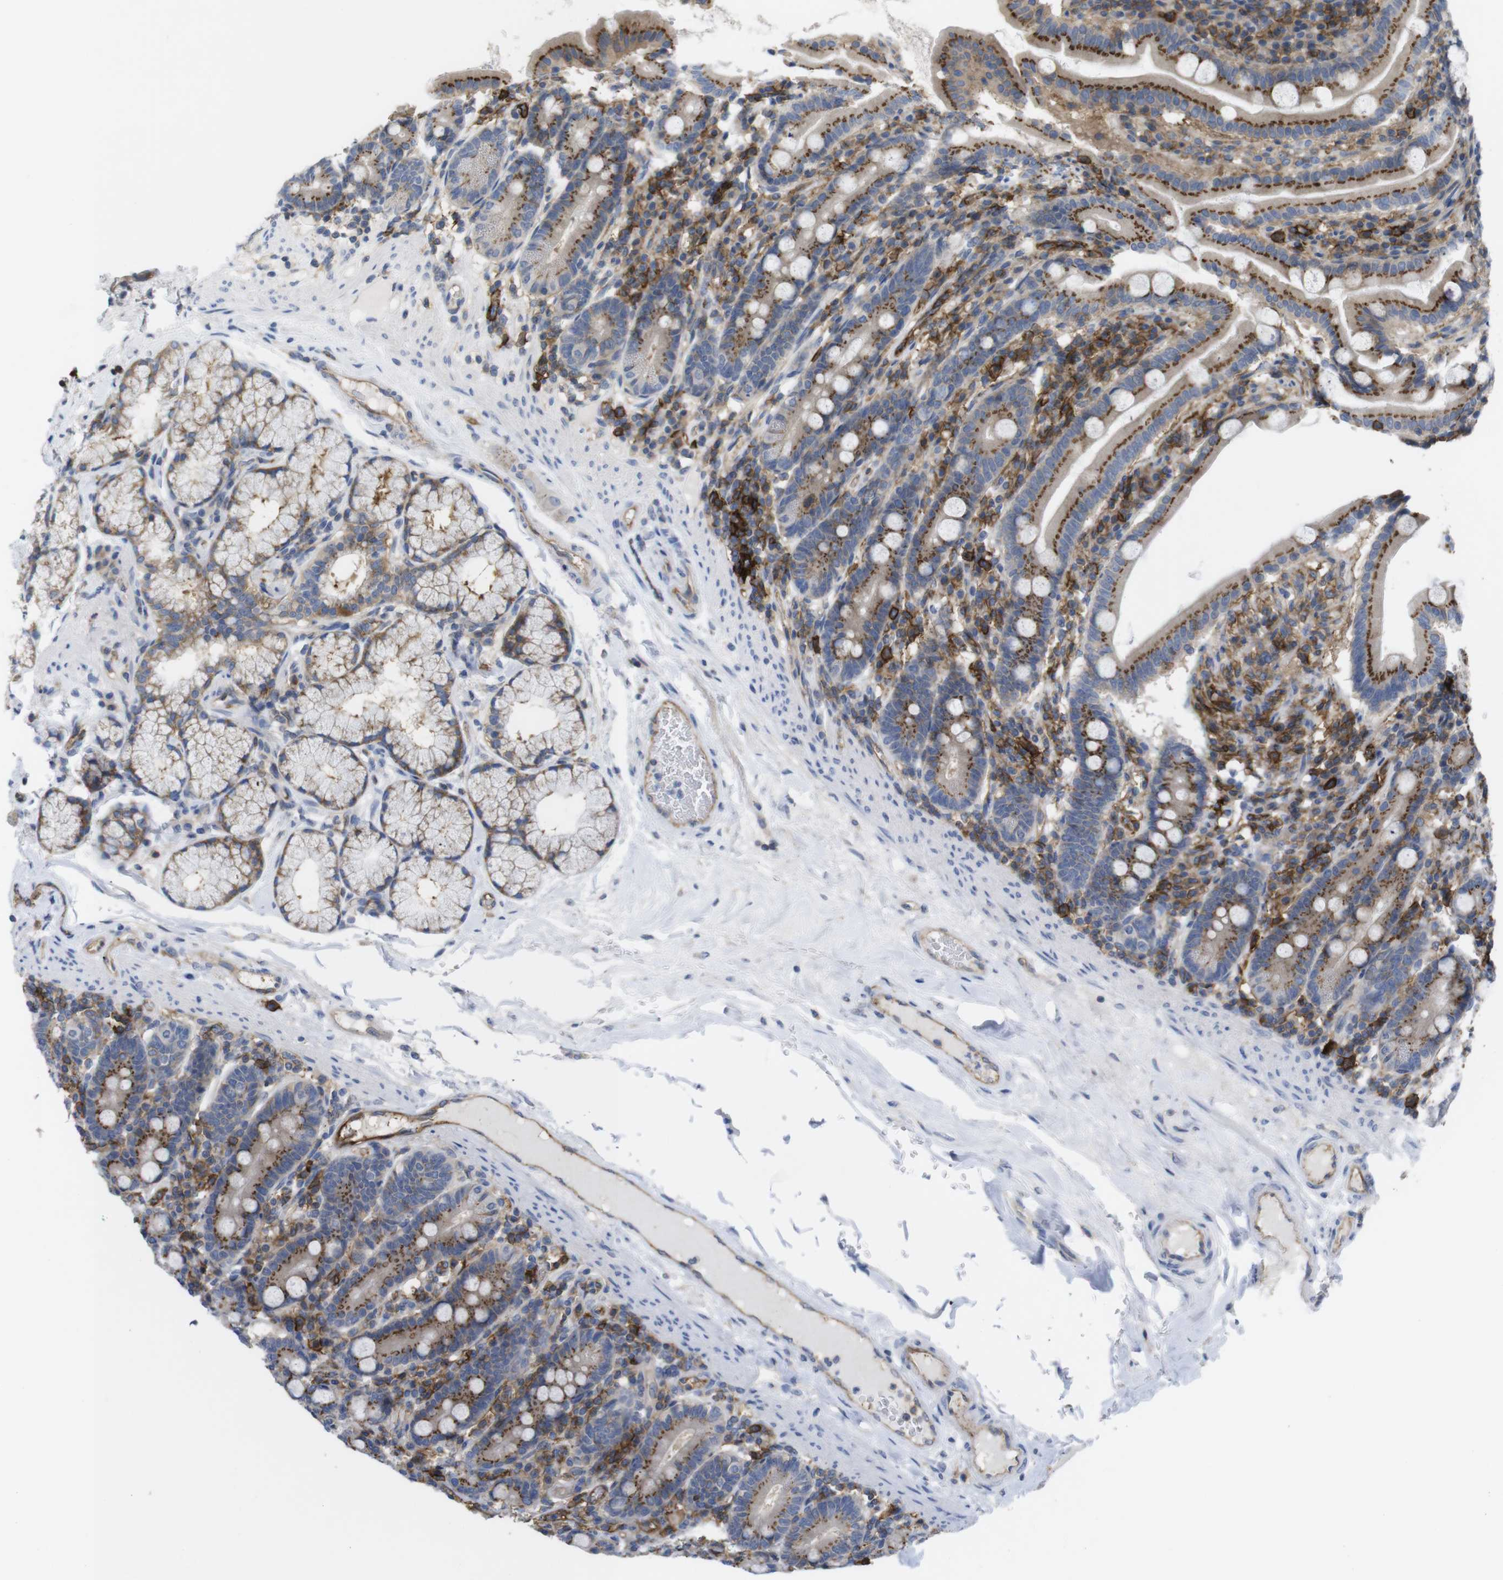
{"staining": {"intensity": "moderate", "quantity": ">75%", "location": "cytoplasmic/membranous"}, "tissue": "duodenum", "cell_type": "Glandular cells", "image_type": "normal", "snomed": [{"axis": "morphology", "description": "Normal tissue, NOS"}, {"axis": "topography", "description": "Duodenum"}], "caption": "High-power microscopy captured an immunohistochemistry histopathology image of benign duodenum, revealing moderate cytoplasmic/membranous staining in approximately >75% of glandular cells. The protein of interest is shown in brown color, while the nuclei are stained blue.", "gene": "CCR6", "patient": {"sex": "male", "age": 50}}